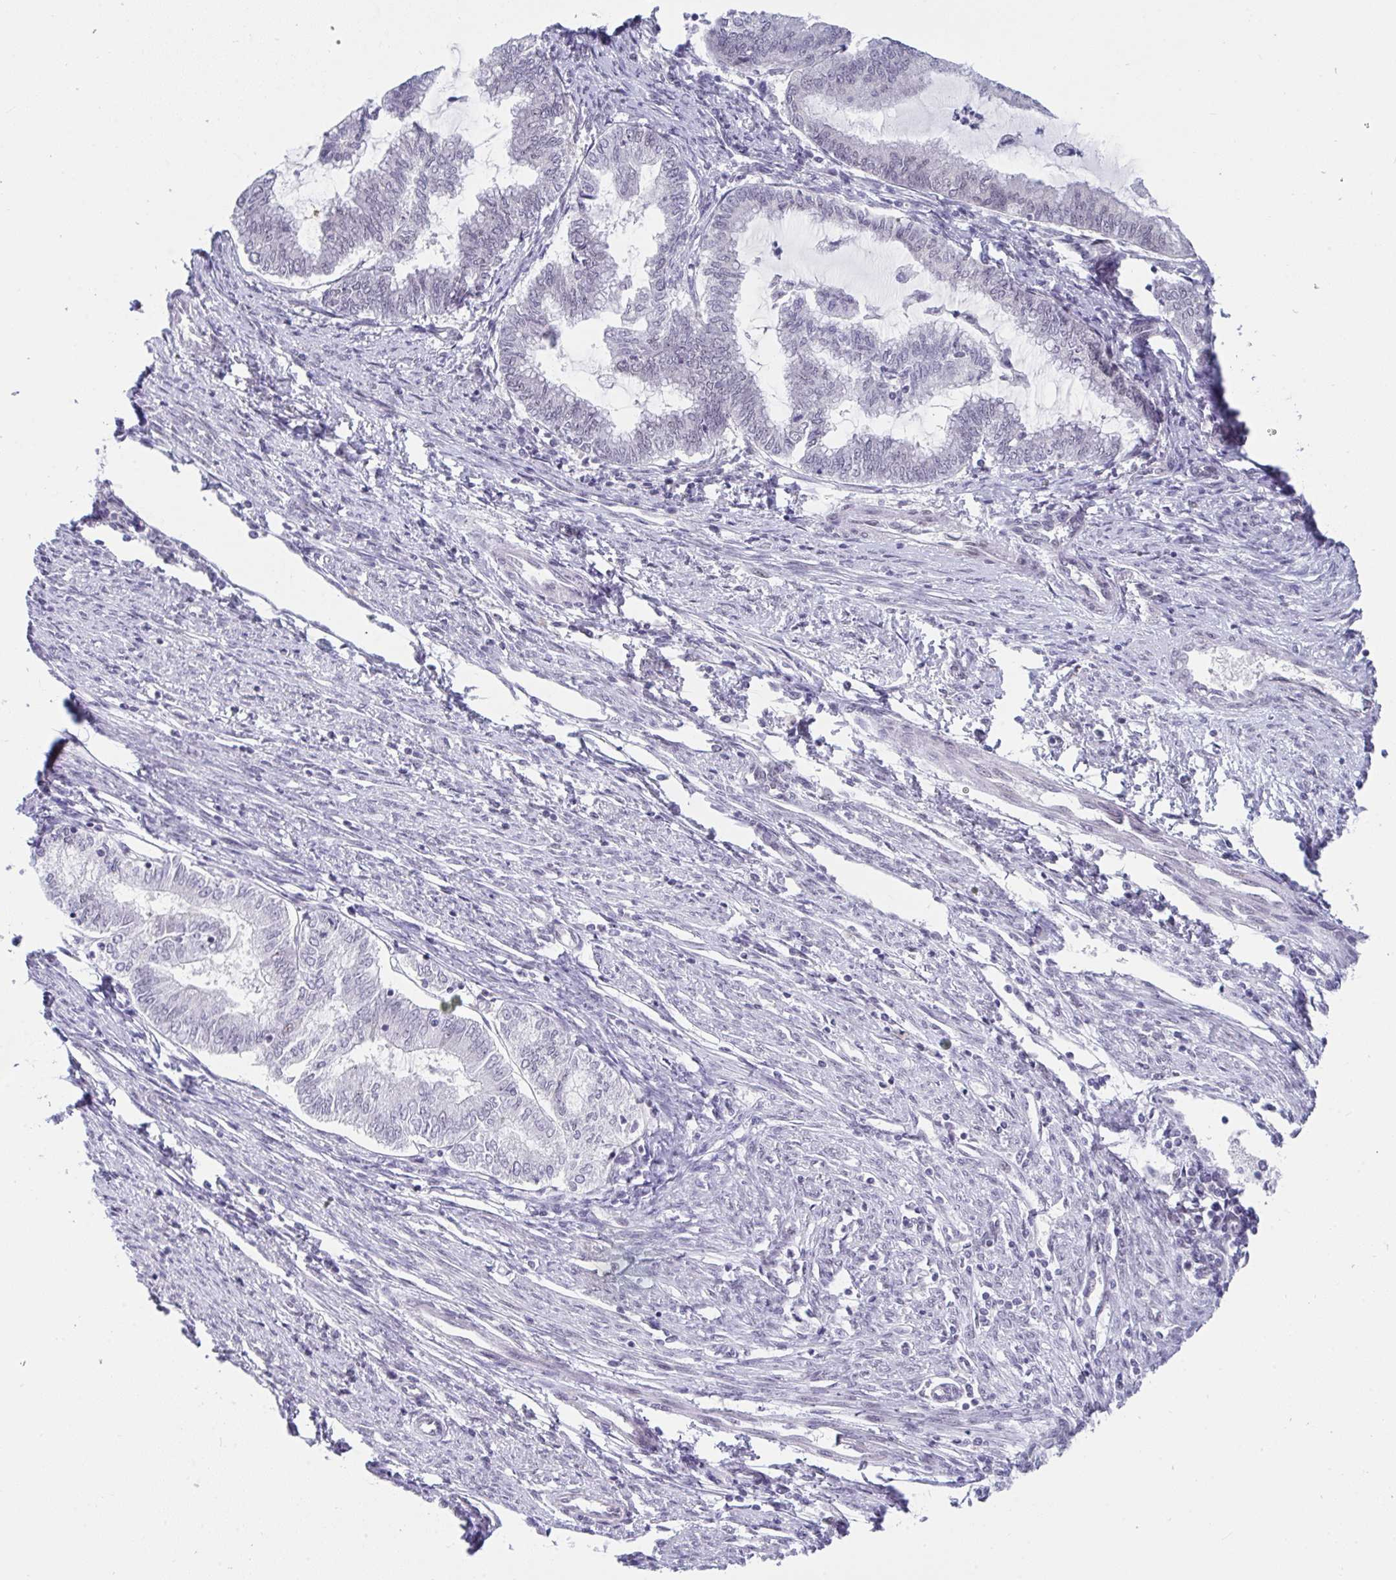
{"staining": {"intensity": "negative", "quantity": "none", "location": "none"}, "tissue": "endometrial cancer", "cell_type": "Tumor cells", "image_type": "cancer", "snomed": [{"axis": "morphology", "description": "Adenocarcinoma, NOS"}, {"axis": "topography", "description": "Endometrium"}], "caption": "This is an IHC image of endometrial cancer. There is no positivity in tumor cells.", "gene": "PRR14", "patient": {"sex": "female", "age": 79}}